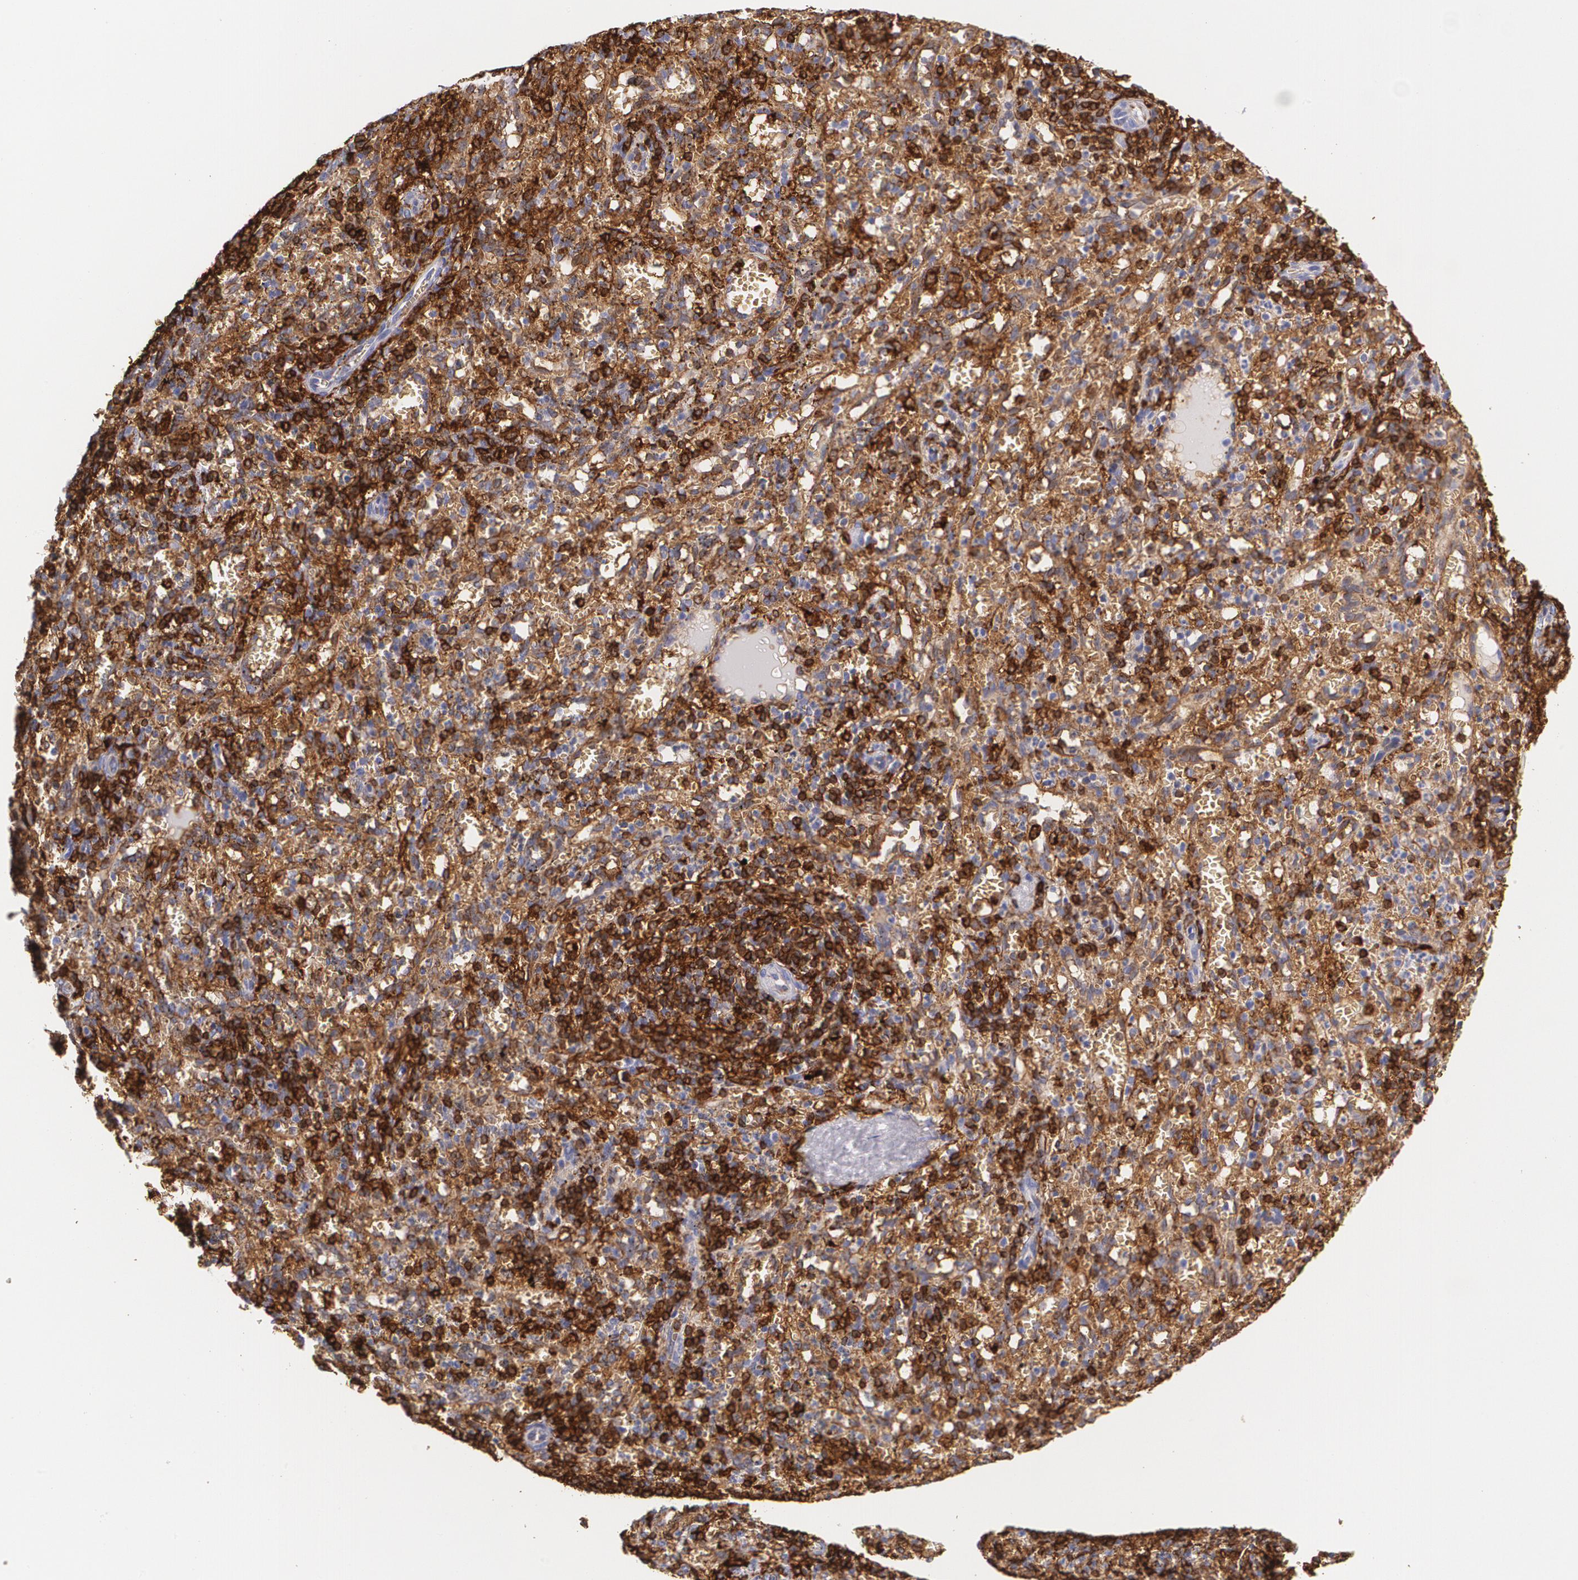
{"staining": {"intensity": "strong", "quantity": "25%-75%", "location": "cytoplasmic/membranous"}, "tissue": "spleen", "cell_type": "Cells in red pulp", "image_type": "normal", "snomed": [{"axis": "morphology", "description": "Normal tissue, NOS"}, {"axis": "topography", "description": "Spleen"}], "caption": "There is high levels of strong cytoplasmic/membranous staining in cells in red pulp of unremarkable spleen, as demonstrated by immunohistochemical staining (brown color).", "gene": "HLA", "patient": {"sex": "female", "age": 10}}